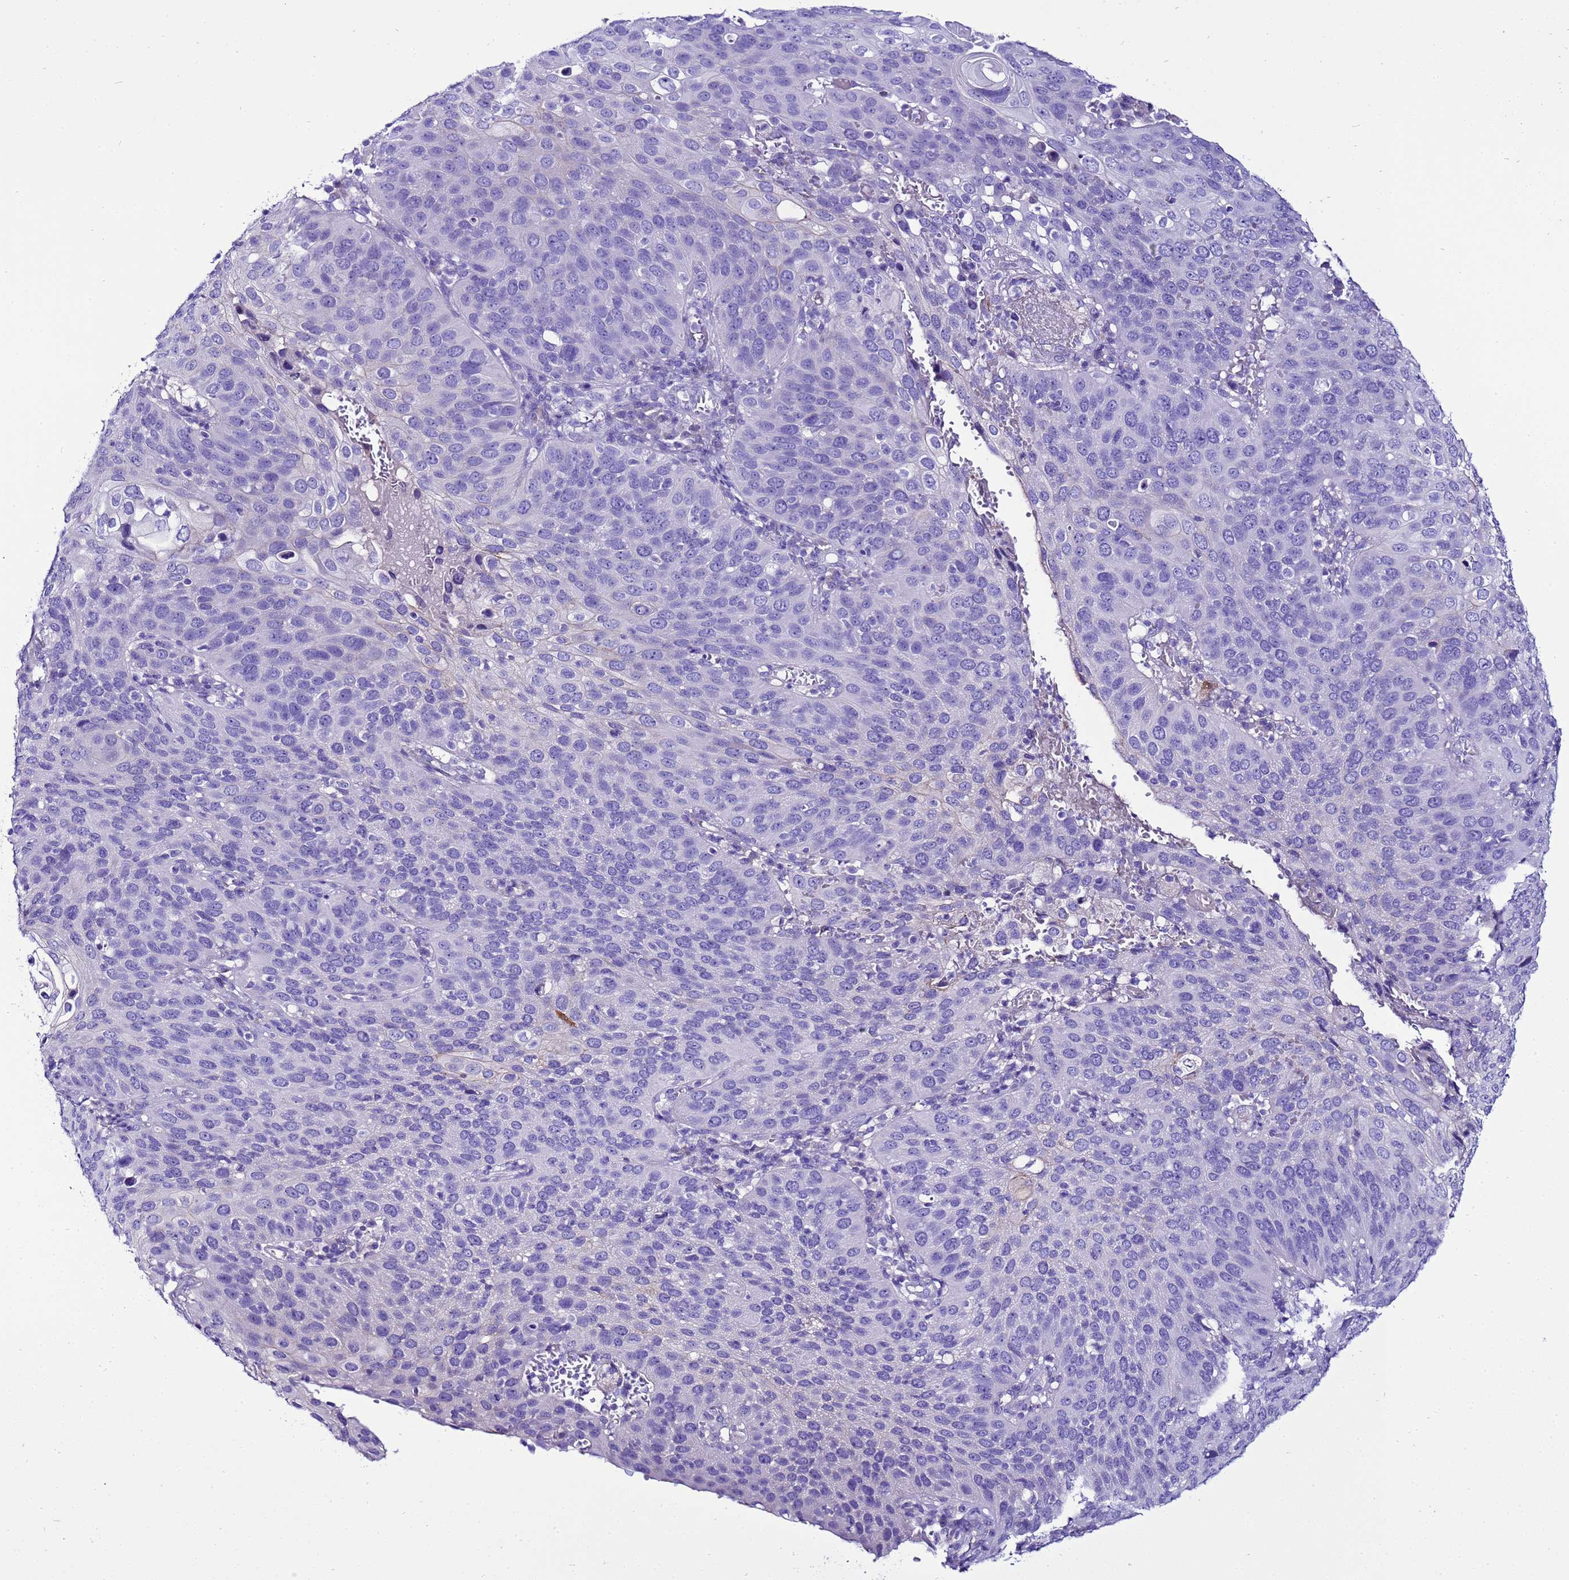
{"staining": {"intensity": "negative", "quantity": "none", "location": "none"}, "tissue": "cervical cancer", "cell_type": "Tumor cells", "image_type": "cancer", "snomed": [{"axis": "morphology", "description": "Squamous cell carcinoma, NOS"}, {"axis": "topography", "description": "Cervix"}], "caption": "Immunohistochemistry photomicrograph of cervical cancer stained for a protein (brown), which reveals no positivity in tumor cells.", "gene": "BEST2", "patient": {"sex": "female", "age": 36}}